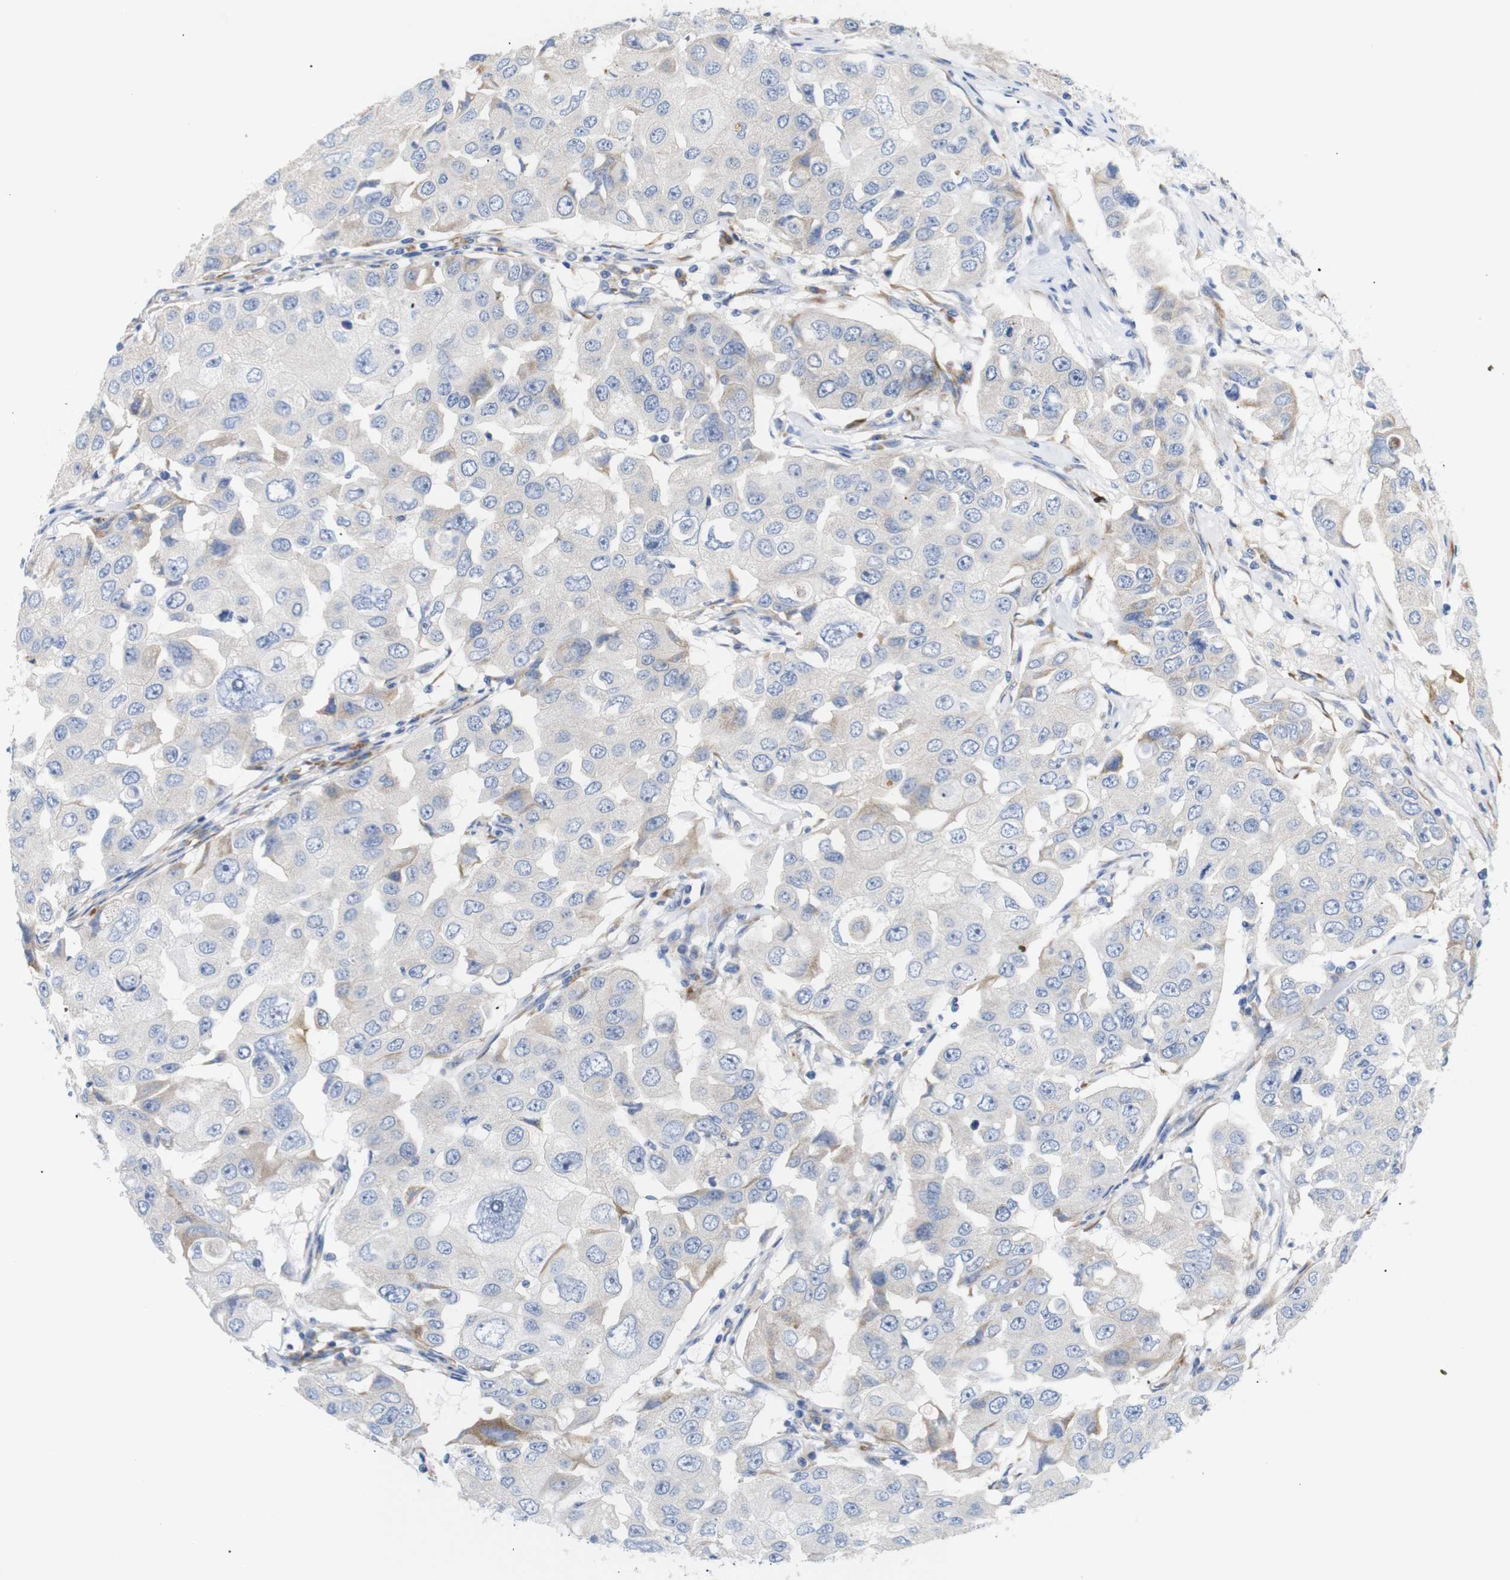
{"staining": {"intensity": "moderate", "quantity": "<25%", "location": "cytoplasmic/membranous"}, "tissue": "breast cancer", "cell_type": "Tumor cells", "image_type": "cancer", "snomed": [{"axis": "morphology", "description": "Duct carcinoma"}, {"axis": "topography", "description": "Breast"}], "caption": "There is low levels of moderate cytoplasmic/membranous expression in tumor cells of breast cancer (intraductal carcinoma), as demonstrated by immunohistochemical staining (brown color).", "gene": "TRIM5", "patient": {"sex": "female", "age": 27}}